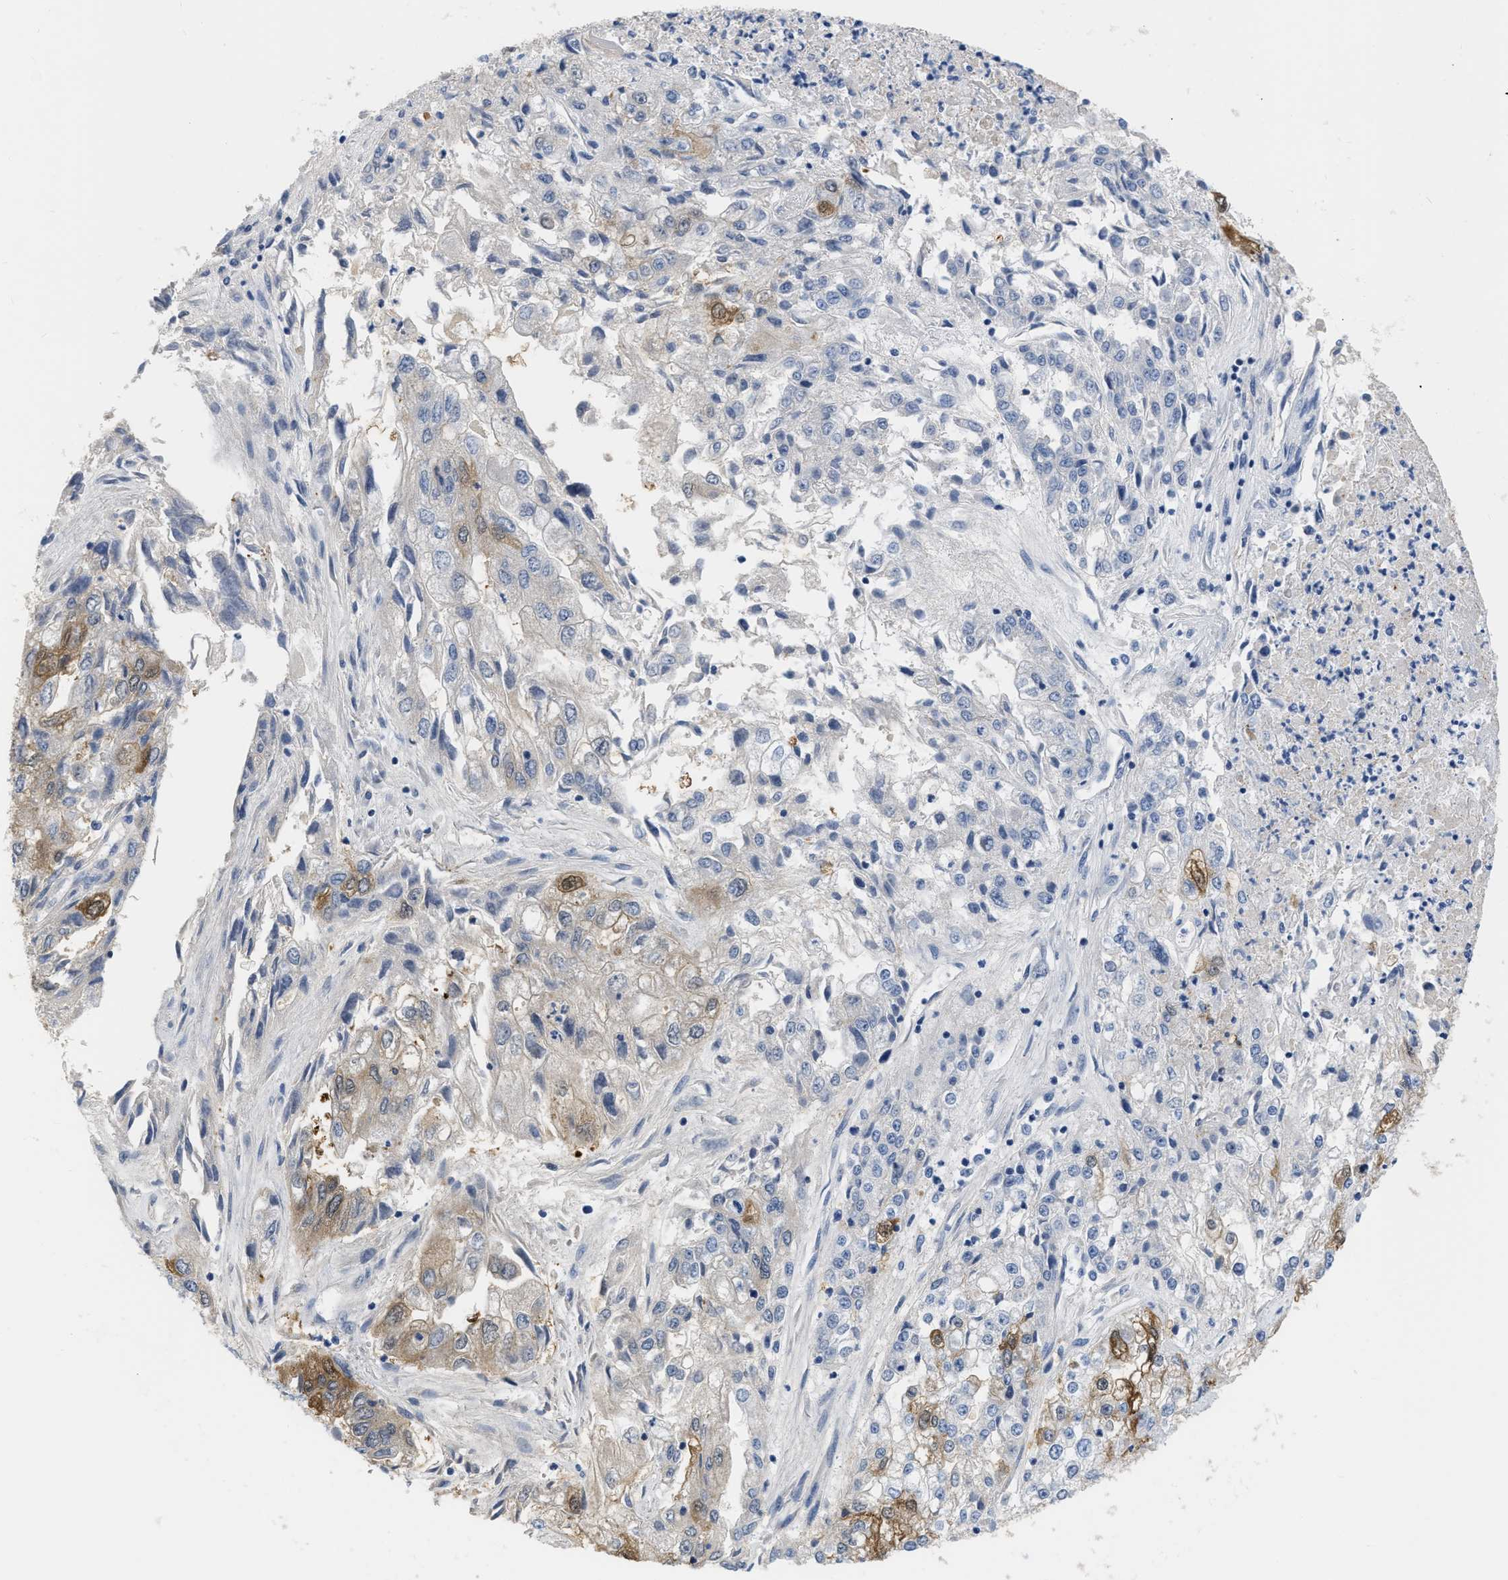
{"staining": {"intensity": "moderate", "quantity": "25%-75%", "location": "cytoplasmic/membranous"}, "tissue": "endometrial cancer", "cell_type": "Tumor cells", "image_type": "cancer", "snomed": [{"axis": "morphology", "description": "Adenocarcinoma, NOS"}, {"axis": "topography", "description": "Endometrium"}], "caption": "Immunohistochemistry photomicrograph of endometrial adenocarcinoma stained for a protein (brown), which displays medium levels of moderate cytoplasmic/membranous expression in about 25%-75% of tumor cells.", "gene": "CRYM", "patient": {"sex": "female", "age": 49}}